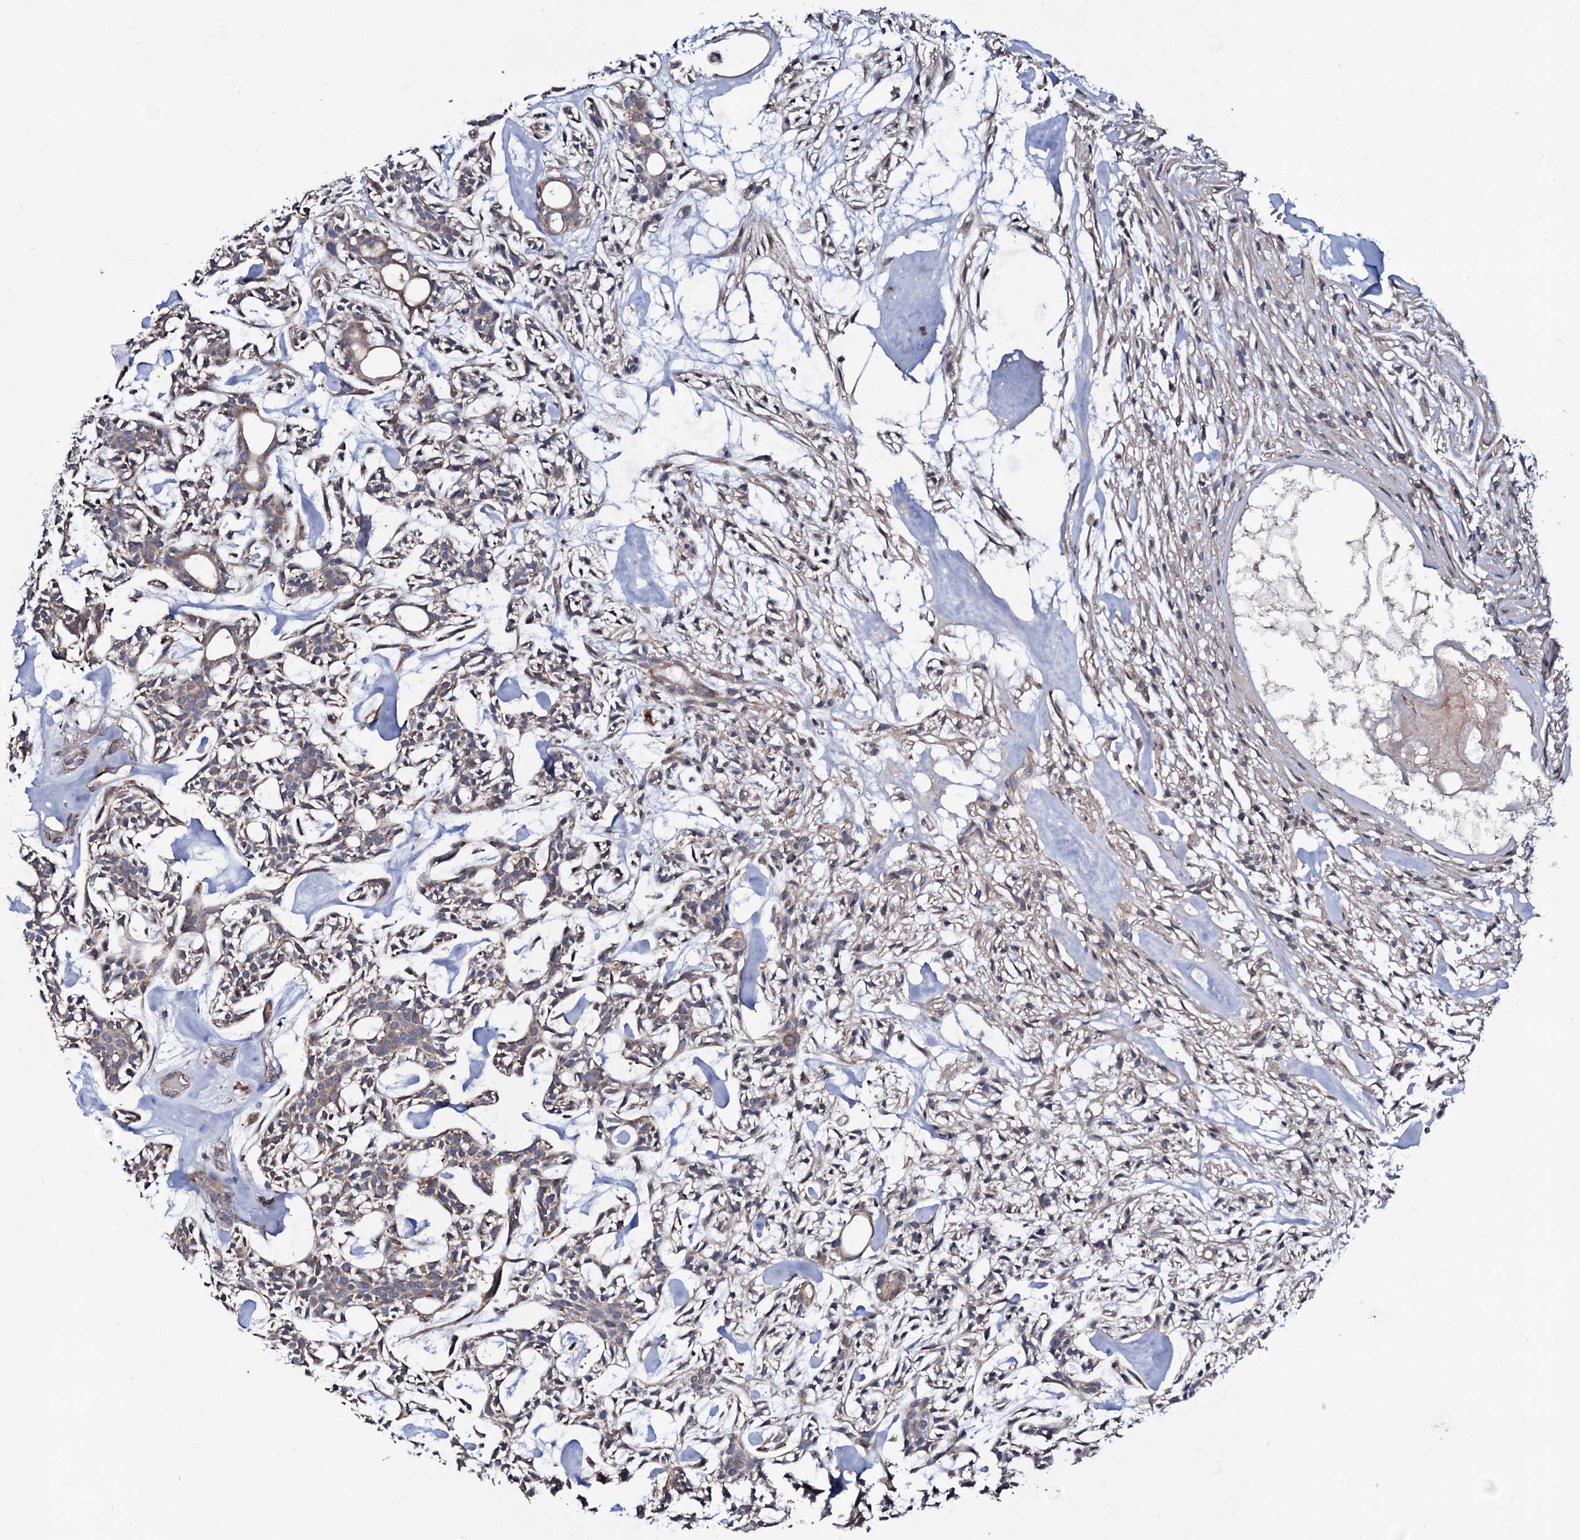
{"staining": {"intensity": "weak", "quantity": "25%-75%", "location": "cytoplasmic/membranous"}, "tissue": "head and neck cancer", "cell_type": "Tumor cells", "image_type": "cancer", "snomed": [{"axis": "morphology", "description": "Adenocarcinoma, NOS"}, {"axis": "topography", "description": "Salivary gland"}, {"axis": "topography", "description": "Head-Neck"}], "caption": "Immunohistochemical staining of head and neck cancer (adenocarcinoma) displays low levels of weak cytoplasmic/membranous expression in approximately 25%-75% of tumor cells.", "gene": "PPP1R3D", "patient": {"sex": "male", "age": 55}}